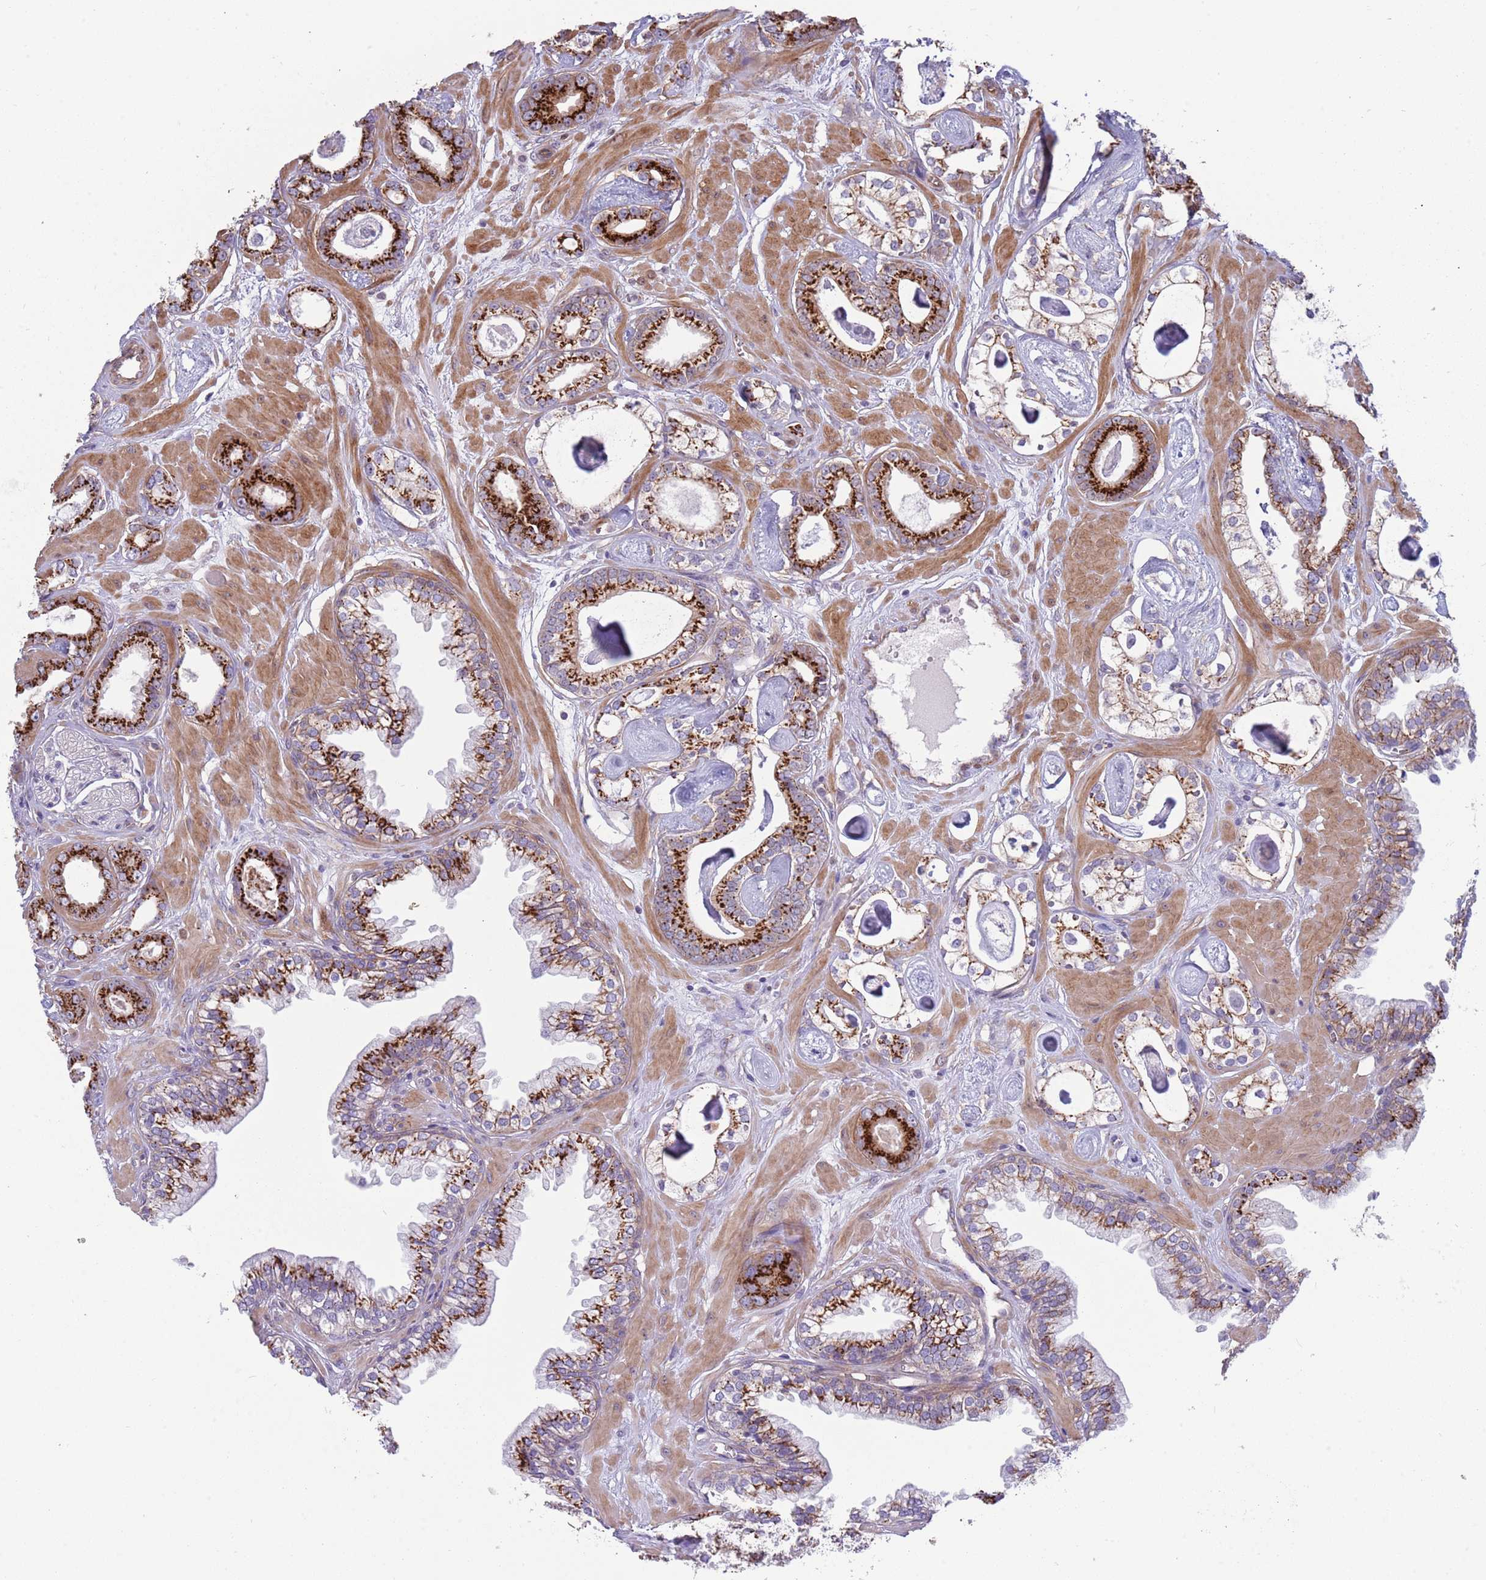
{"staining": {"intensity": "strong", "quantity": ">75%", "location": "cytoplasmic/membranous"}, "tissue": "prostate cancer", "cell_type": "Tumor cells", "image_type": "cancer", "snomed": [{"axis": "morphology", "description": "Adenocarcinoma, Low grade"}, {"axis": "topography", "description": "Prostate"}], "caption": "Immunohistochemical staining of prostate adenocarcinoma (low-grade) reveals strong cytoplasmic/membranous protein positivity in about >75% of tumor cells.", "gene": "ITGB6", "patient": {"sex": "male", "age": 60}}